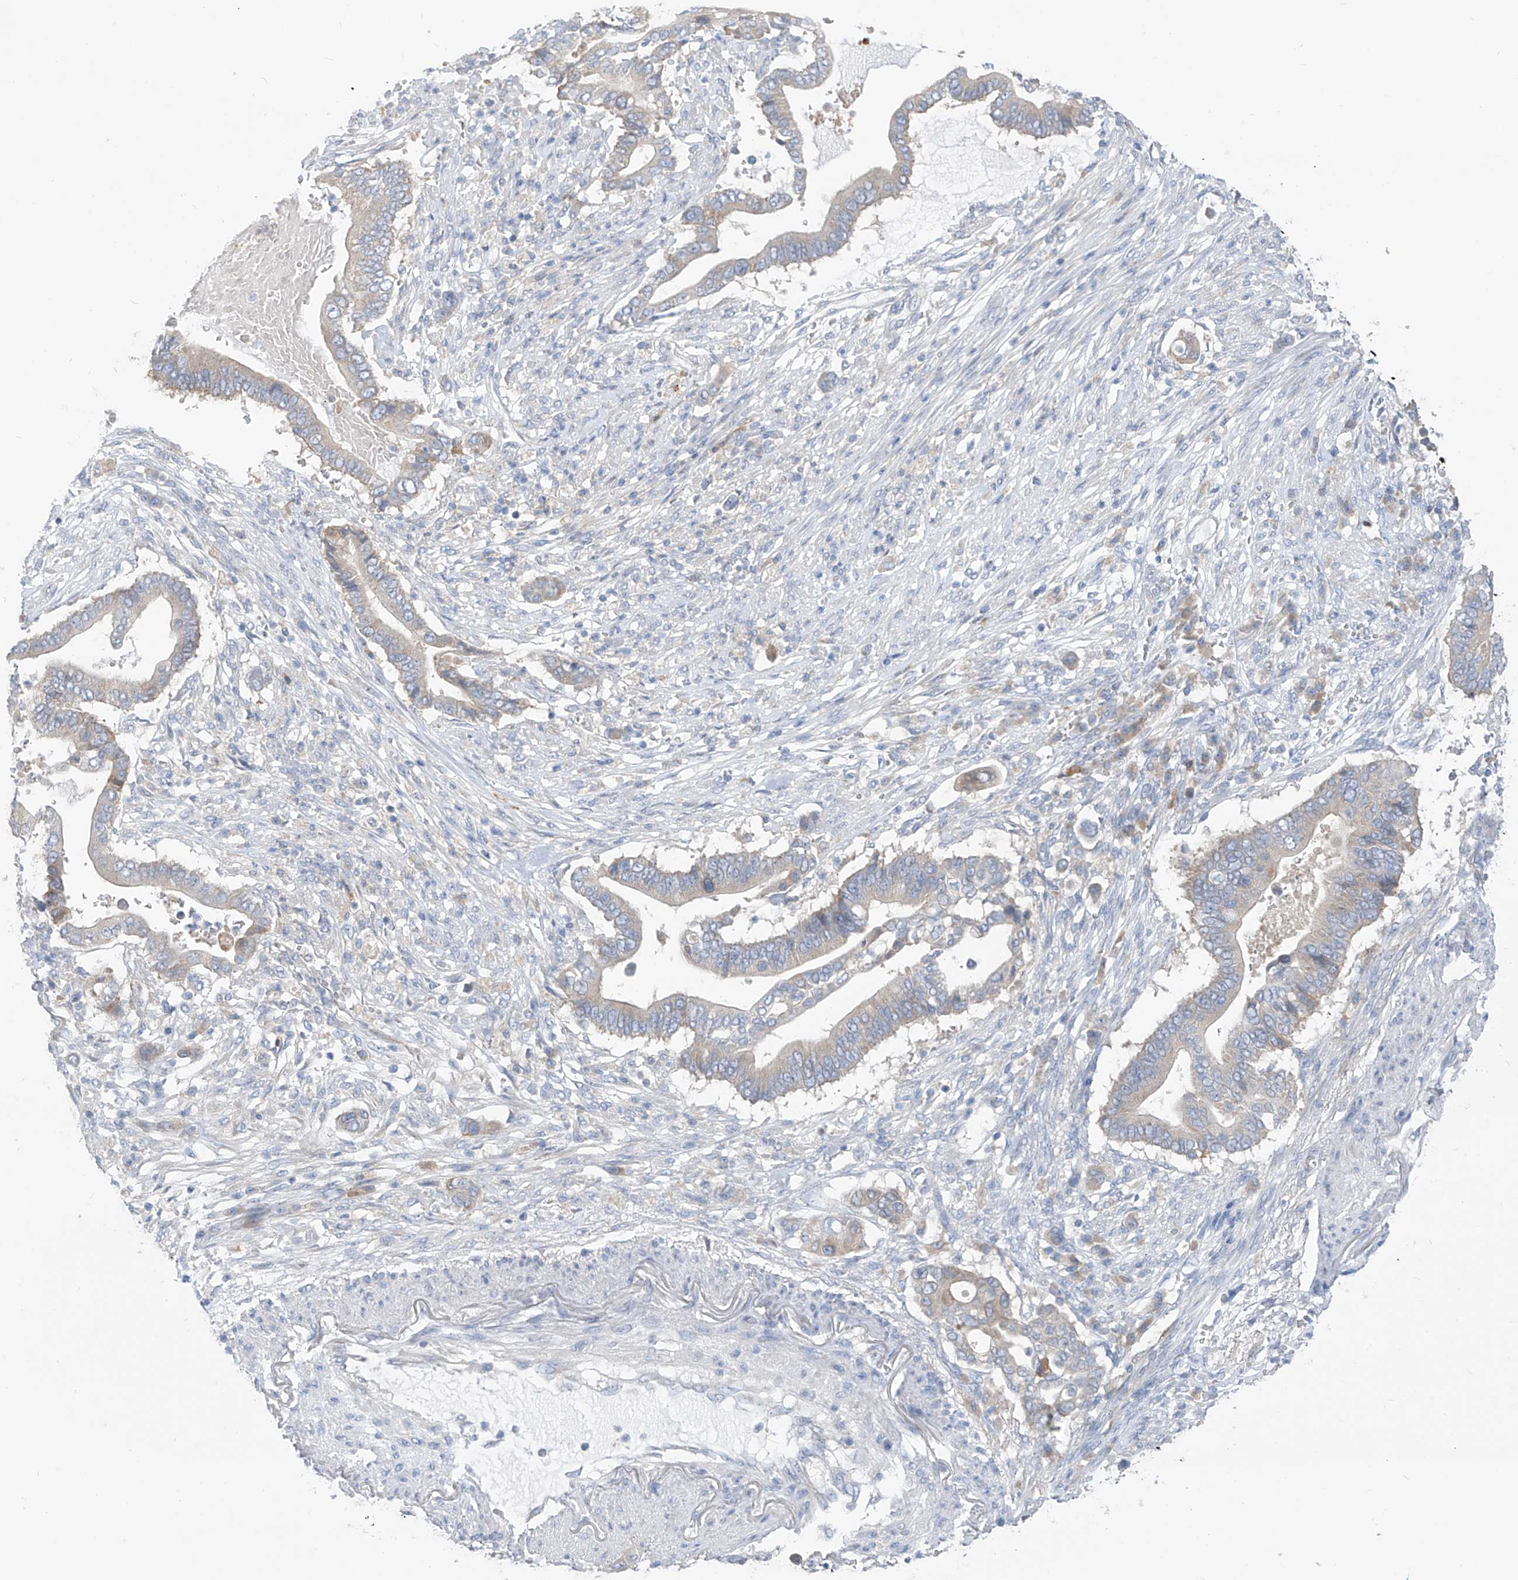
{"staining": {"intensity": "negative", "quantity": "none", "location": "none"}, "tissue": "pancreatic cancer", "cell_type": "Tumor cells", "image_type": "cancer", "snomed": [{"axis": "morphology", "description": "Adenocarcinoma, NOS"}, {"axis": "topography", "description": "Pancreas"}], "caption": "Human pancreatic cancer stained for a protein using immunohistochemistry (IHC) displays no staining in tumor cells.", "gene": "LDAH", "patient": {"sex": "male", "age": 68}}